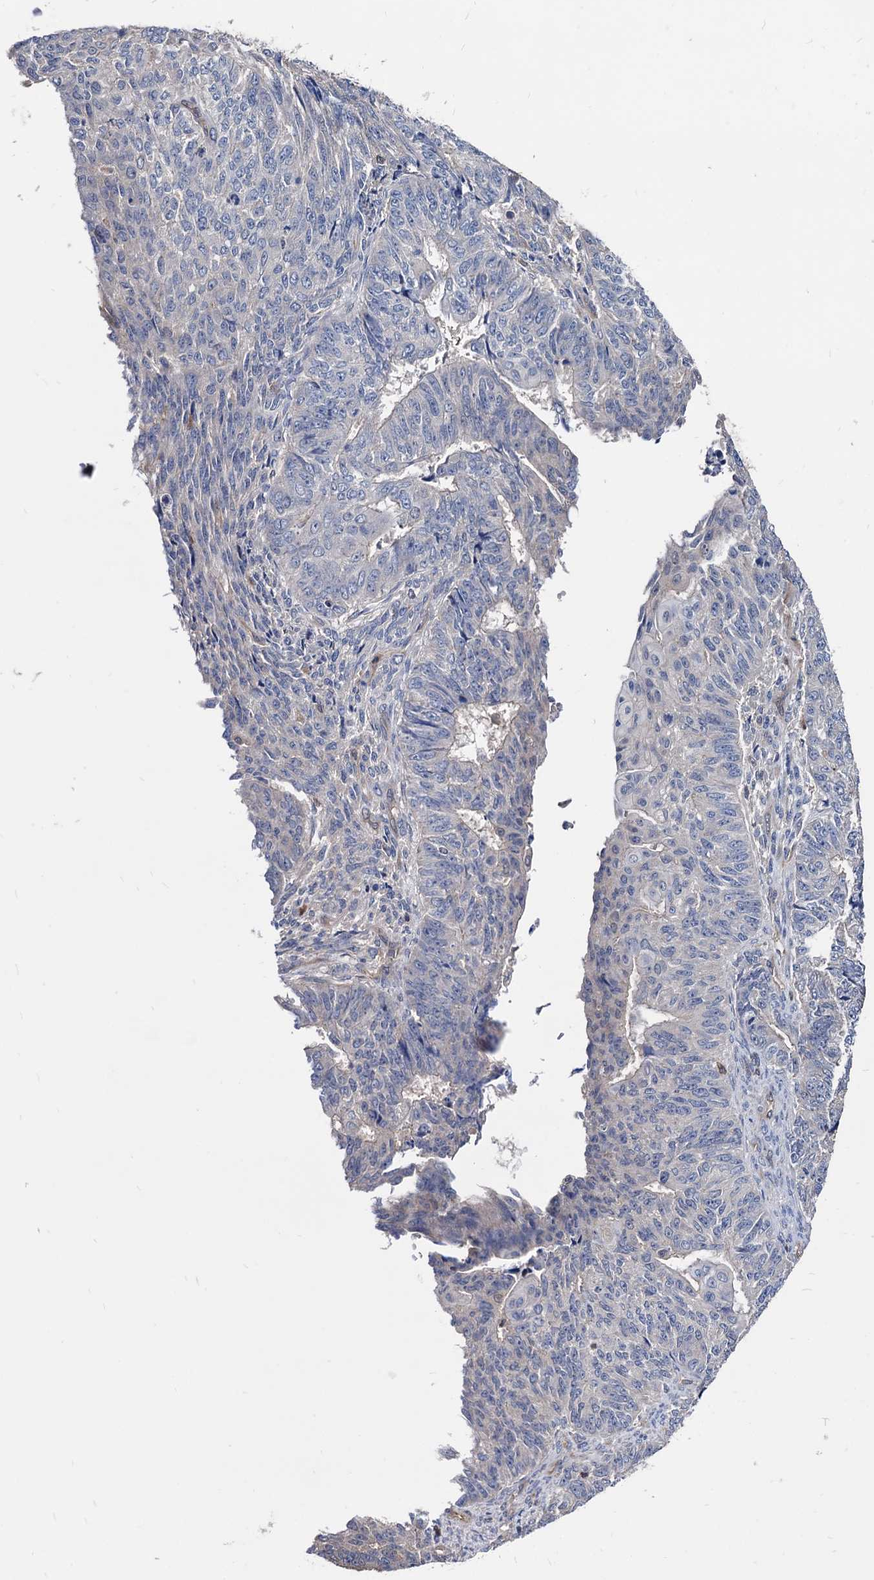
{"staining": {"intensity": "negative", "quantity": "none", "location": "none"}, "tissue": "endometrial cancer", "cell_type": "Tumor cells", "image_type": "cancer", "snomed": [{"axis": "morphology", "description": "Adenocarcinoma, NOS"}, {"axis": "topography", "description": "Endometrium"}], "caption": "This is an IHC image of adenocarcinoma (endometrial). There is no expression in tumor cells.", "gene": "CPPED1", "patient": {"sex": "female", "age": 32}}